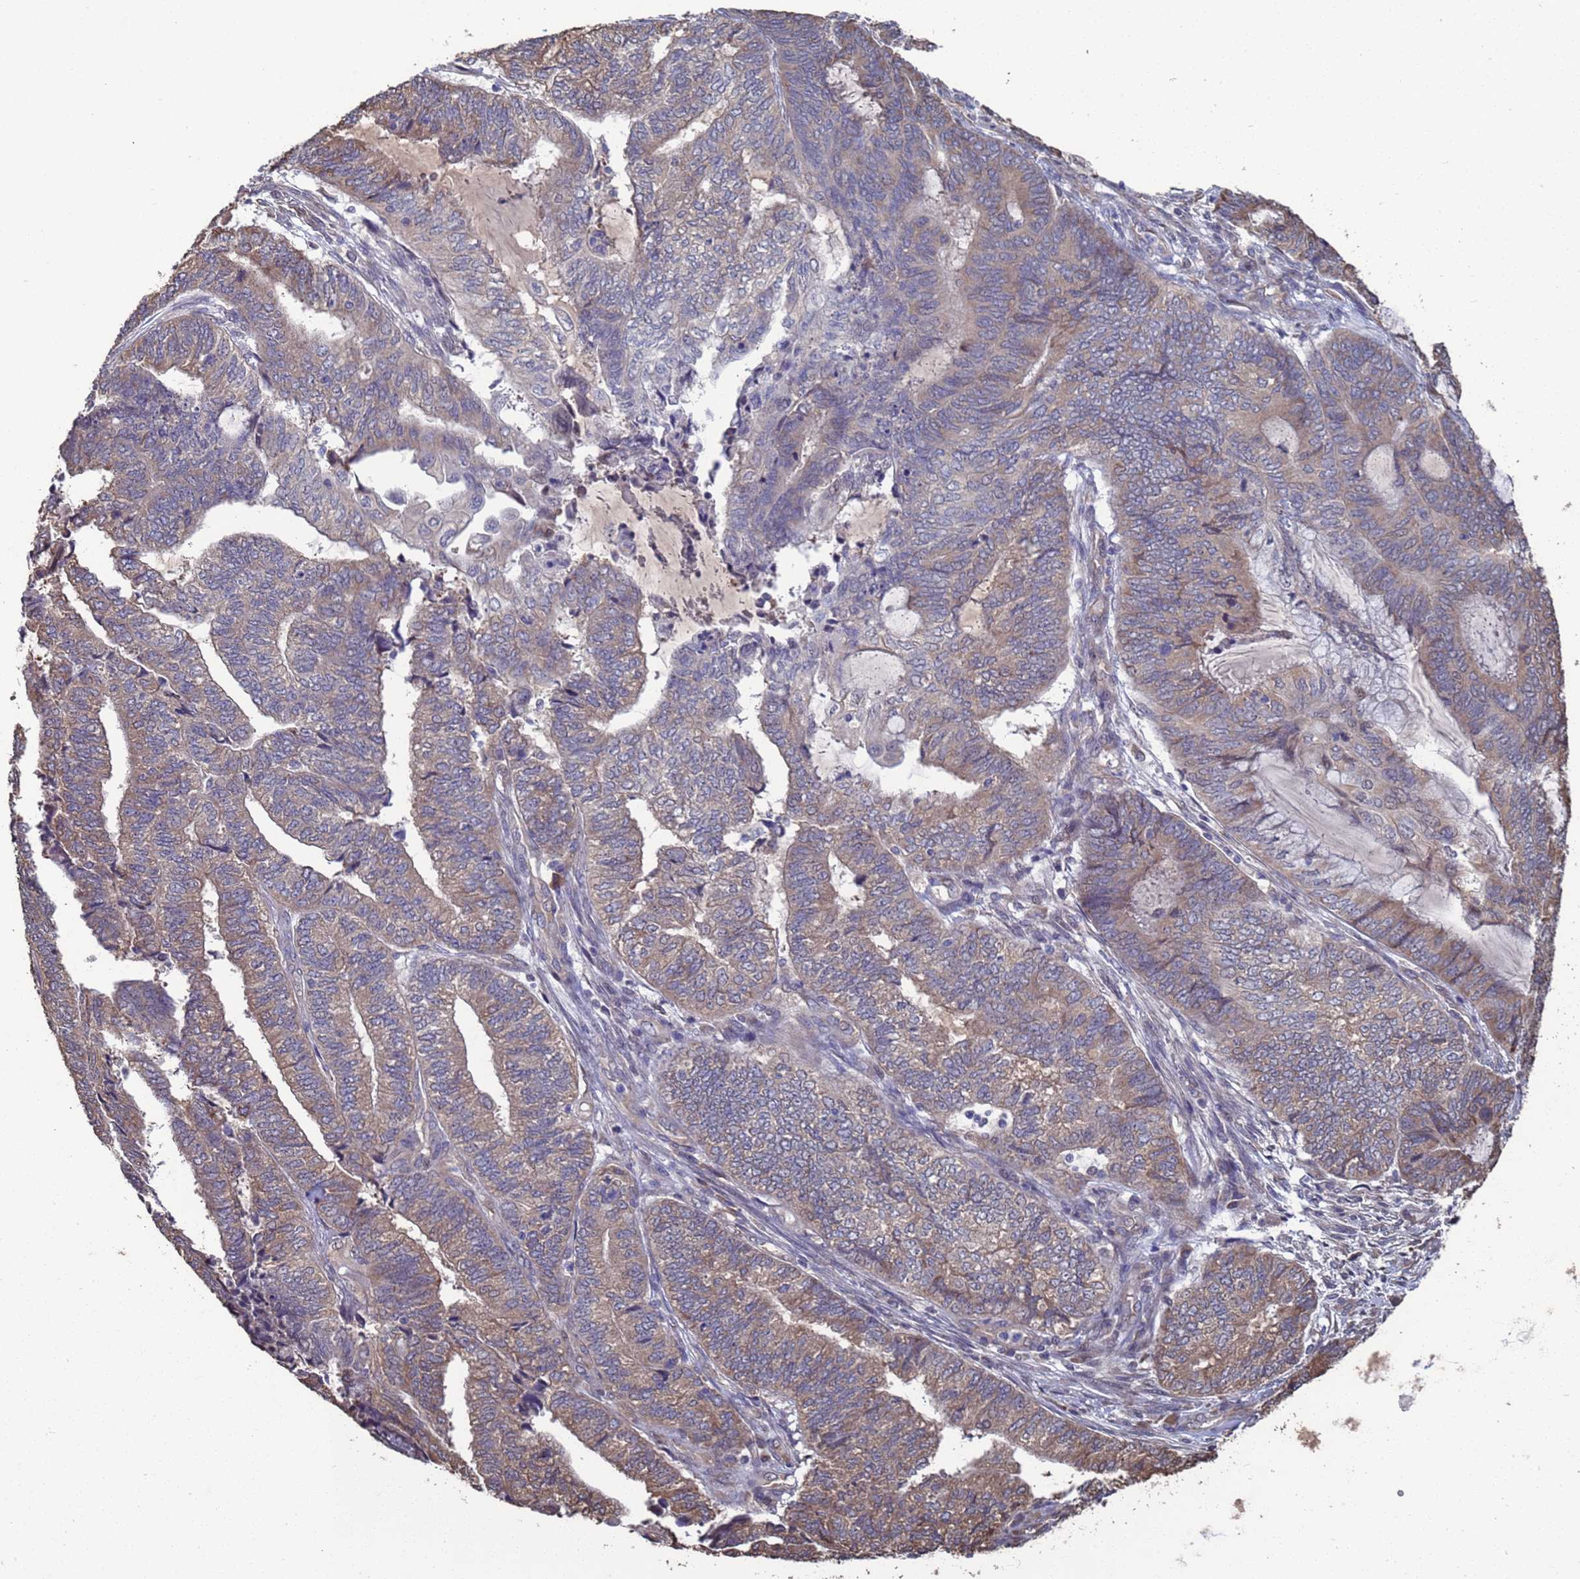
{"staining": {"intensity": "moderate", "quantity": "25%-75%", "location": "cytoplasmic/membranous"}, "tissue": "endometrial cancer", "cell_type": "Tumor cells", "image_type": "cancer", "snomed": [{"axis": "morphology", "description": "Adenocarcinoma, NOS"}, {"axis": "topography", "description": "Uterus"}, {"axis": "topography", "description": "Endometrium"}], "caption": "Adenocarcinoma (endometrial) stained with a protein marker displays moderate staining in tumor cells.", "gene": "CFAP119", "patient": {"sex": "female", "age": 70}}